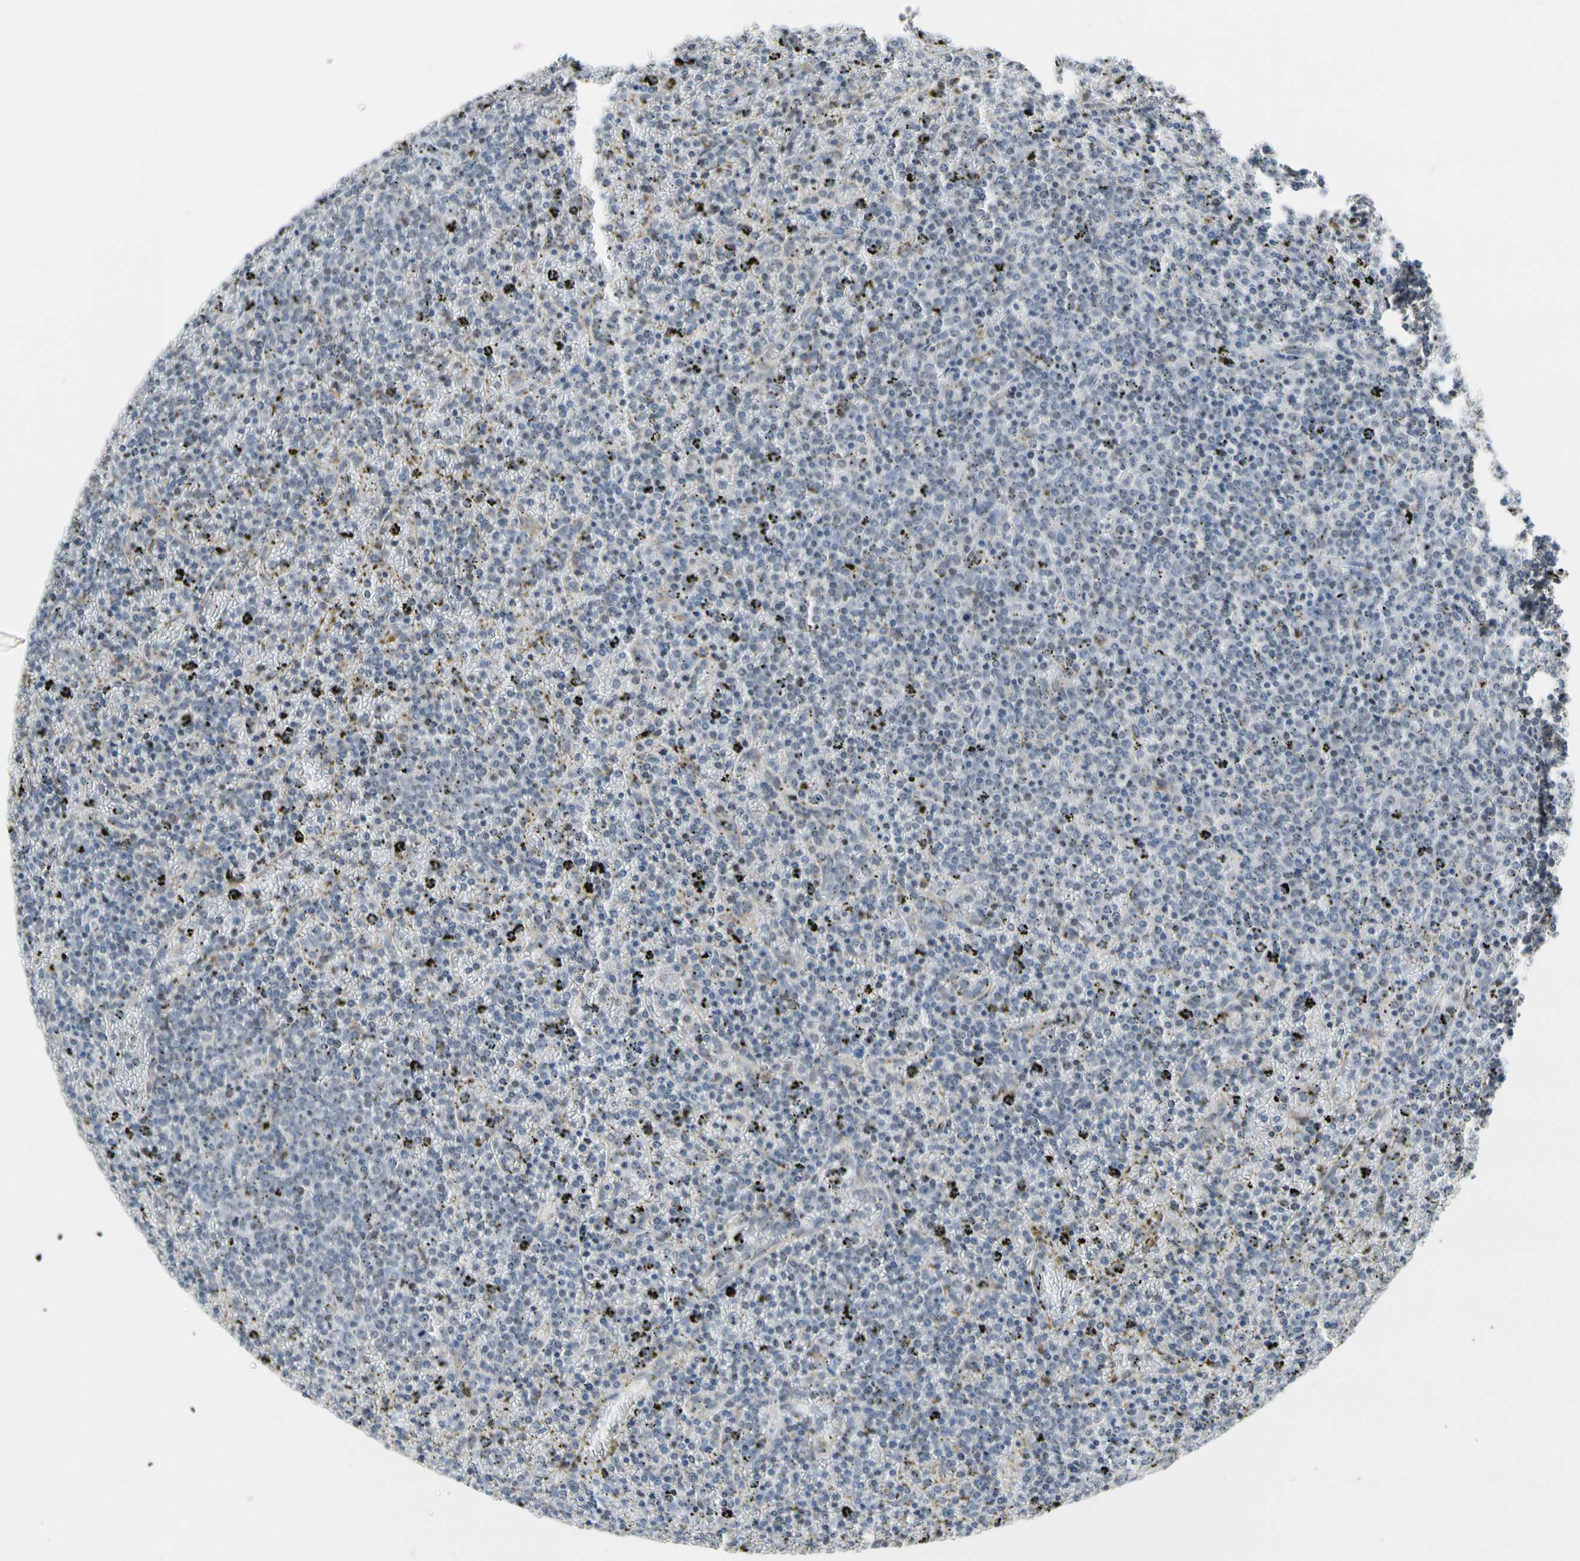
{"staining": {"intensity": "negative", "quantity": "none", "location": "none"}, "tissue": "lymphoma", "cell_type": "Tumor cells", "image_type": "cancer", "snomed": [{"axis": "morphology", "description": "Malignant lymphoma, non-Hodgkin's type, Low grade"}, {"axis": "topography", "description": "Spleen"}], "caption": "The histopathology image demonstrates no staining of tumor cells in low-grade malignant lymphoma, non-Hodgkin's type. The staining was performed using DAB to visualize the protein expression in brown, while the nuclei were stained in blue with hematoxylin (Magnification: 20x).", "gene": "TMED7", "patient": {"sex": "female", "age": 77}}